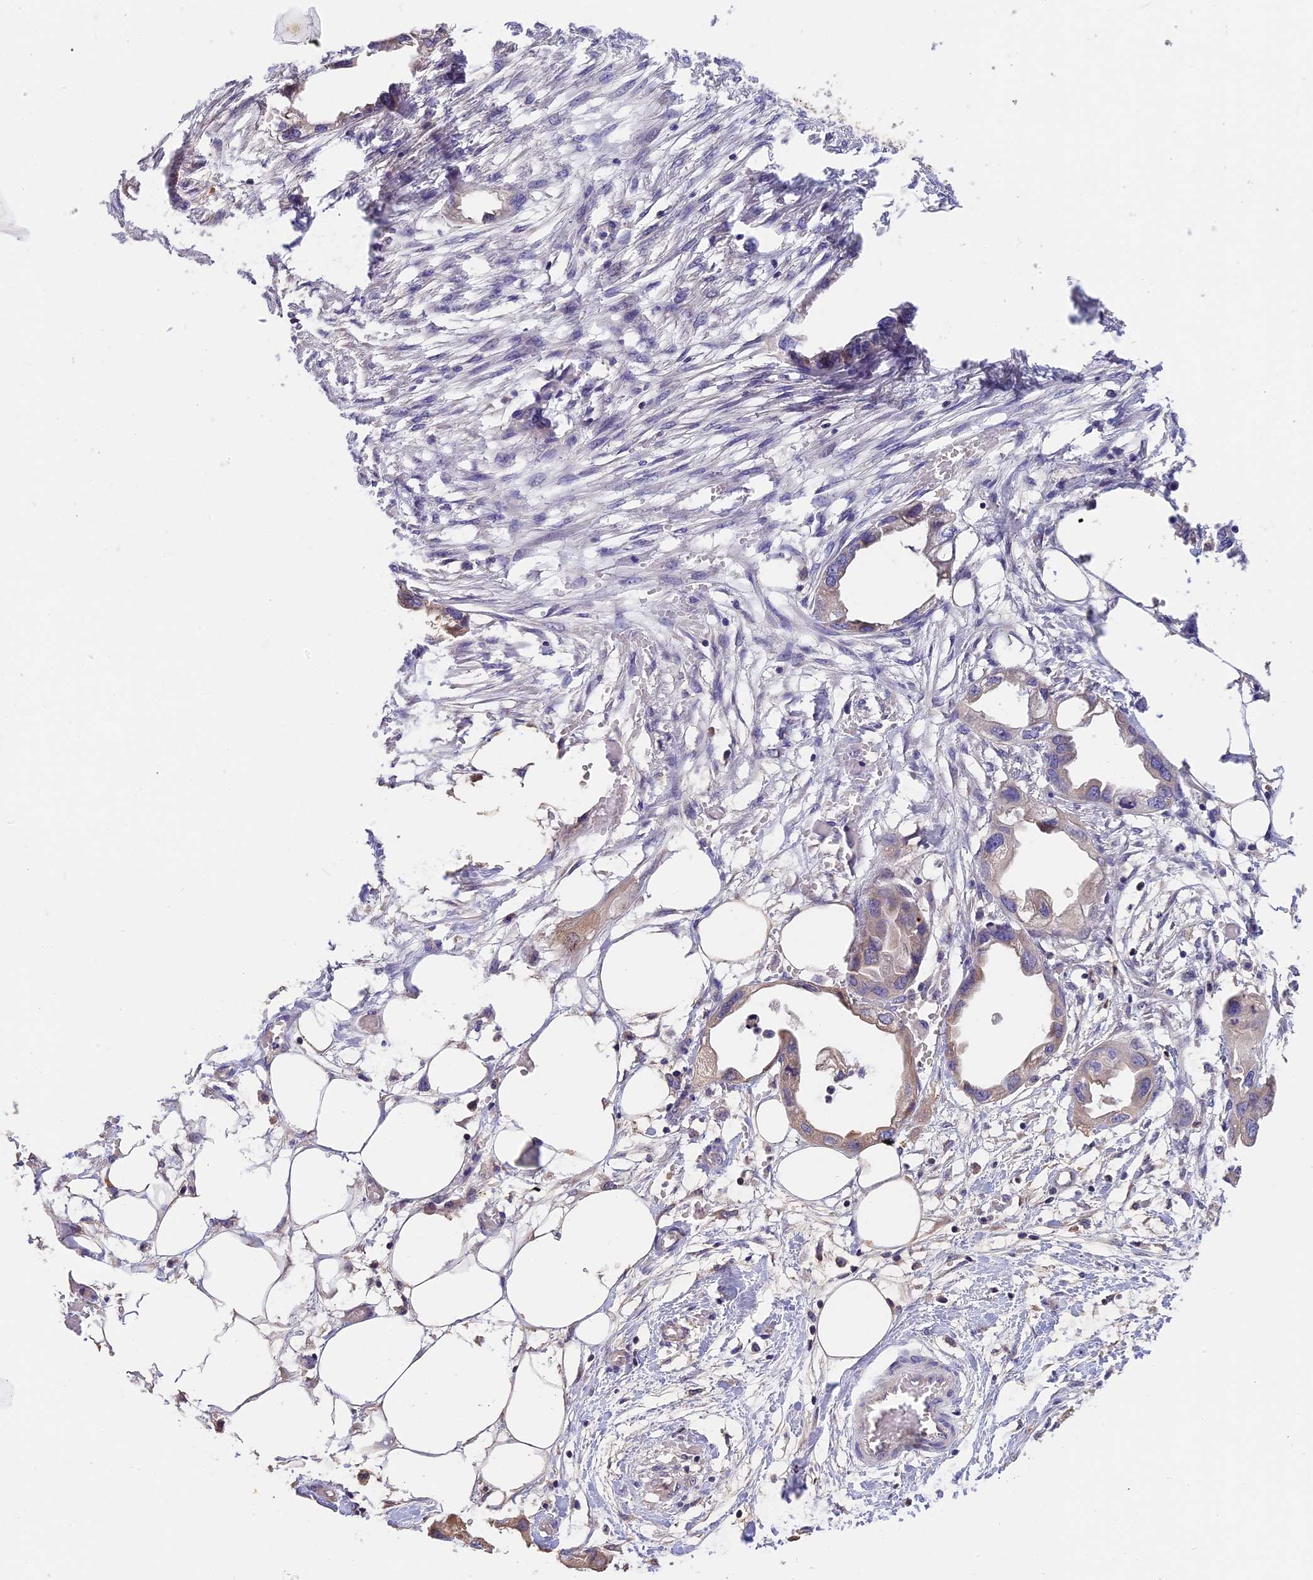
{"staining": {"intensity": "weak", "quantity": "25%-75%", "location": "cytoplasmic/membranous"}, "tissue": "endometrial cancer", "cell_type": "Tumor cells", "image_type": "cancer", "snomed": [{"axis": "morphology", "description": "Adenocarcinoma, NOS"}, {"axis": "morphology", "description": "Adenocarcinoma, metastatic, NOS"}, {"axis": "topography", "description": "Adipose tissue"}, {"axis": "topography", "description": "Endometrium"}], "caption": "Immunohistochemistry (IHC) (DAB) staining of human endometrial metastatic adenocarcinoma displays weak cytoplasmic/membranous protein positivity in about 25%-75% of tumor cells.", "gene": "BSCL2", "patient": {"sex": "female", "age": 67}}